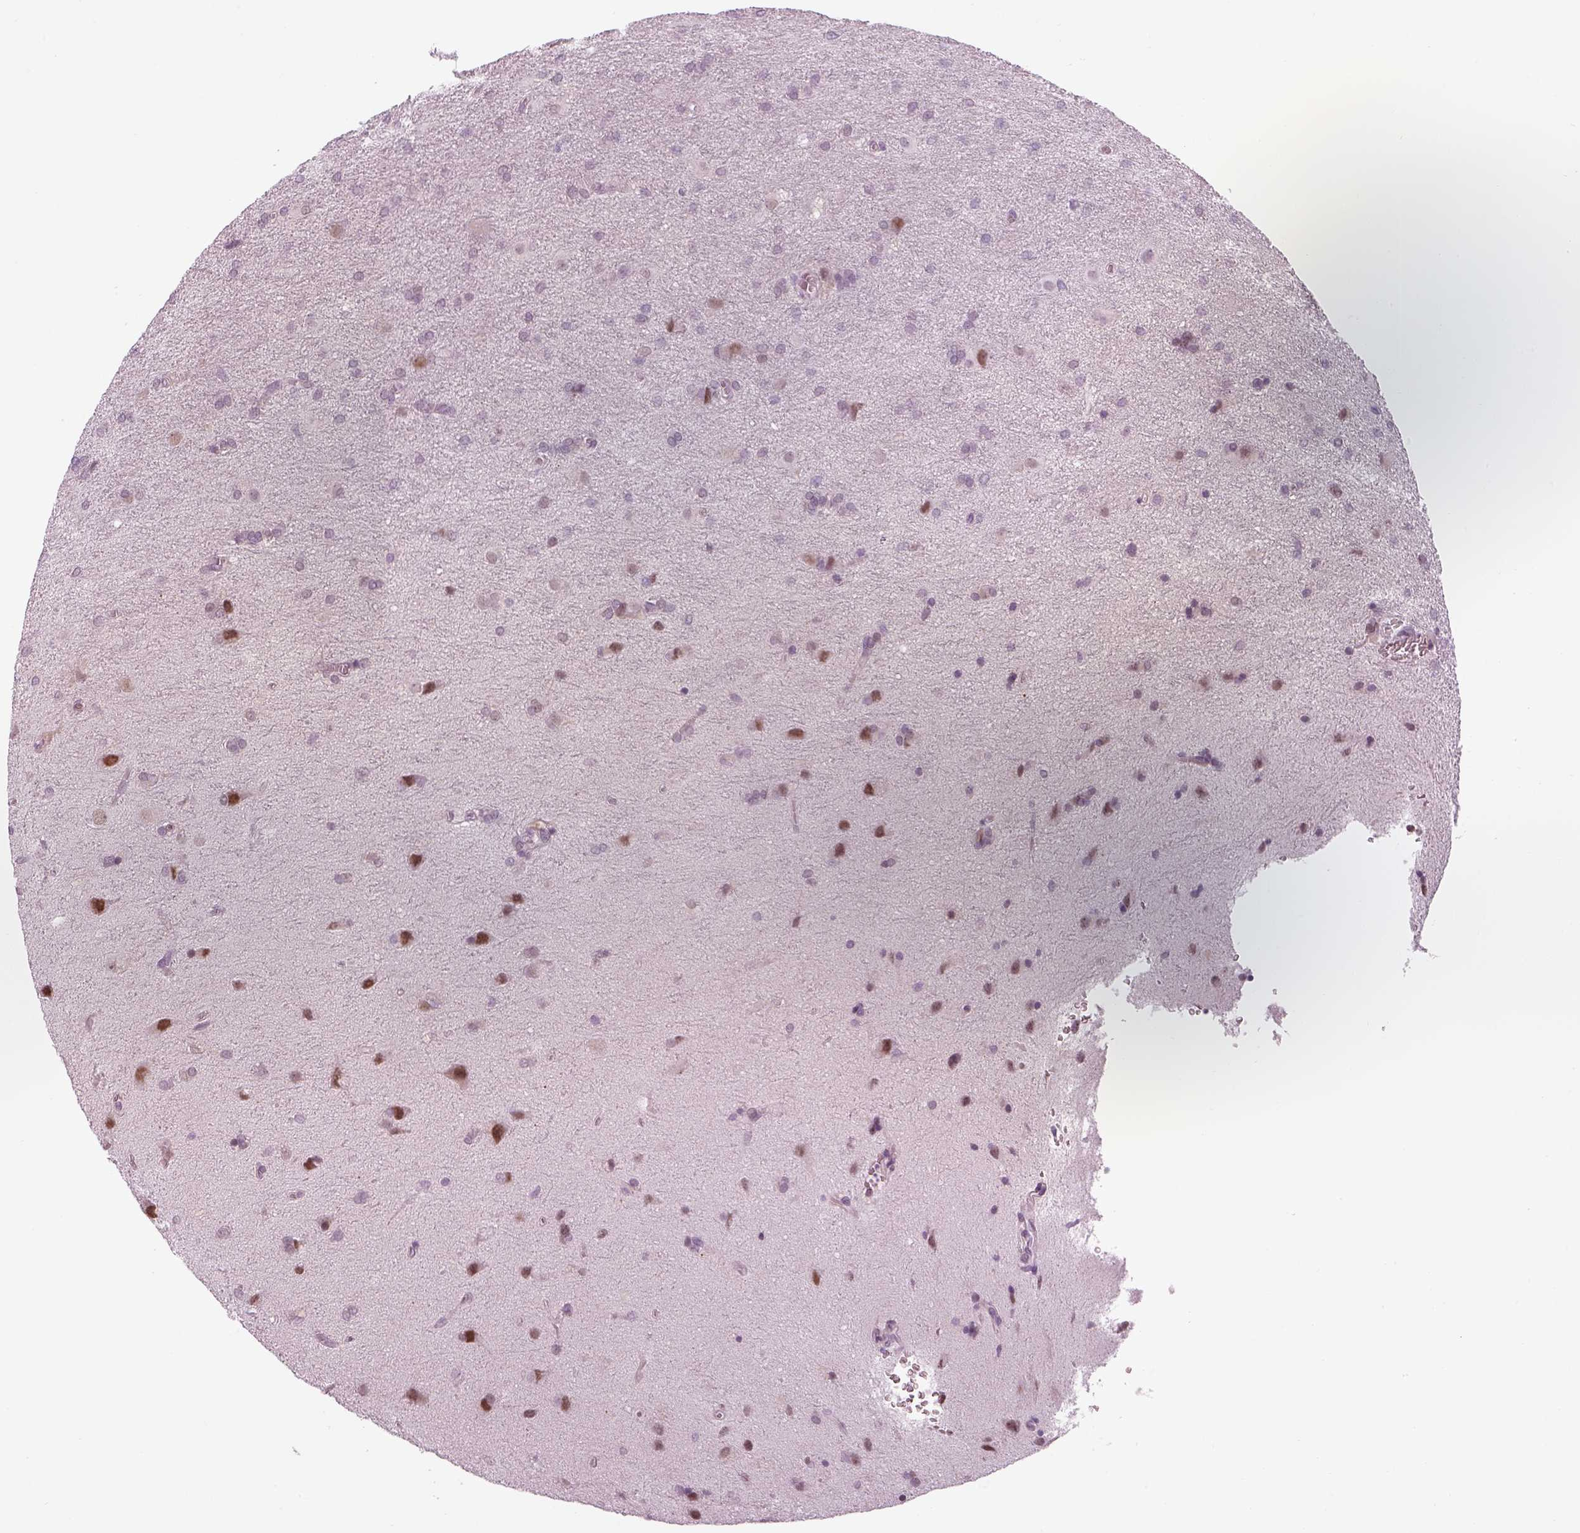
{"staining": {"intensity": "negative", "quantity": "none", "location": "none"}, "tissue": "glioma", "cell_type": "Tumor cells", "image_type": "cancer", "snomed": [{"axis": "morphology", "description": "Glioma, malignant, Low grade"}, {"axis": "topography", "description": "Brain"}], "caption": "Micrograph shows no significant protein positivity in tumor cells of malignant glioma (low-grade).", "gene": "LRRIQ3", "patient": {"sex": "male", "age": 58}}